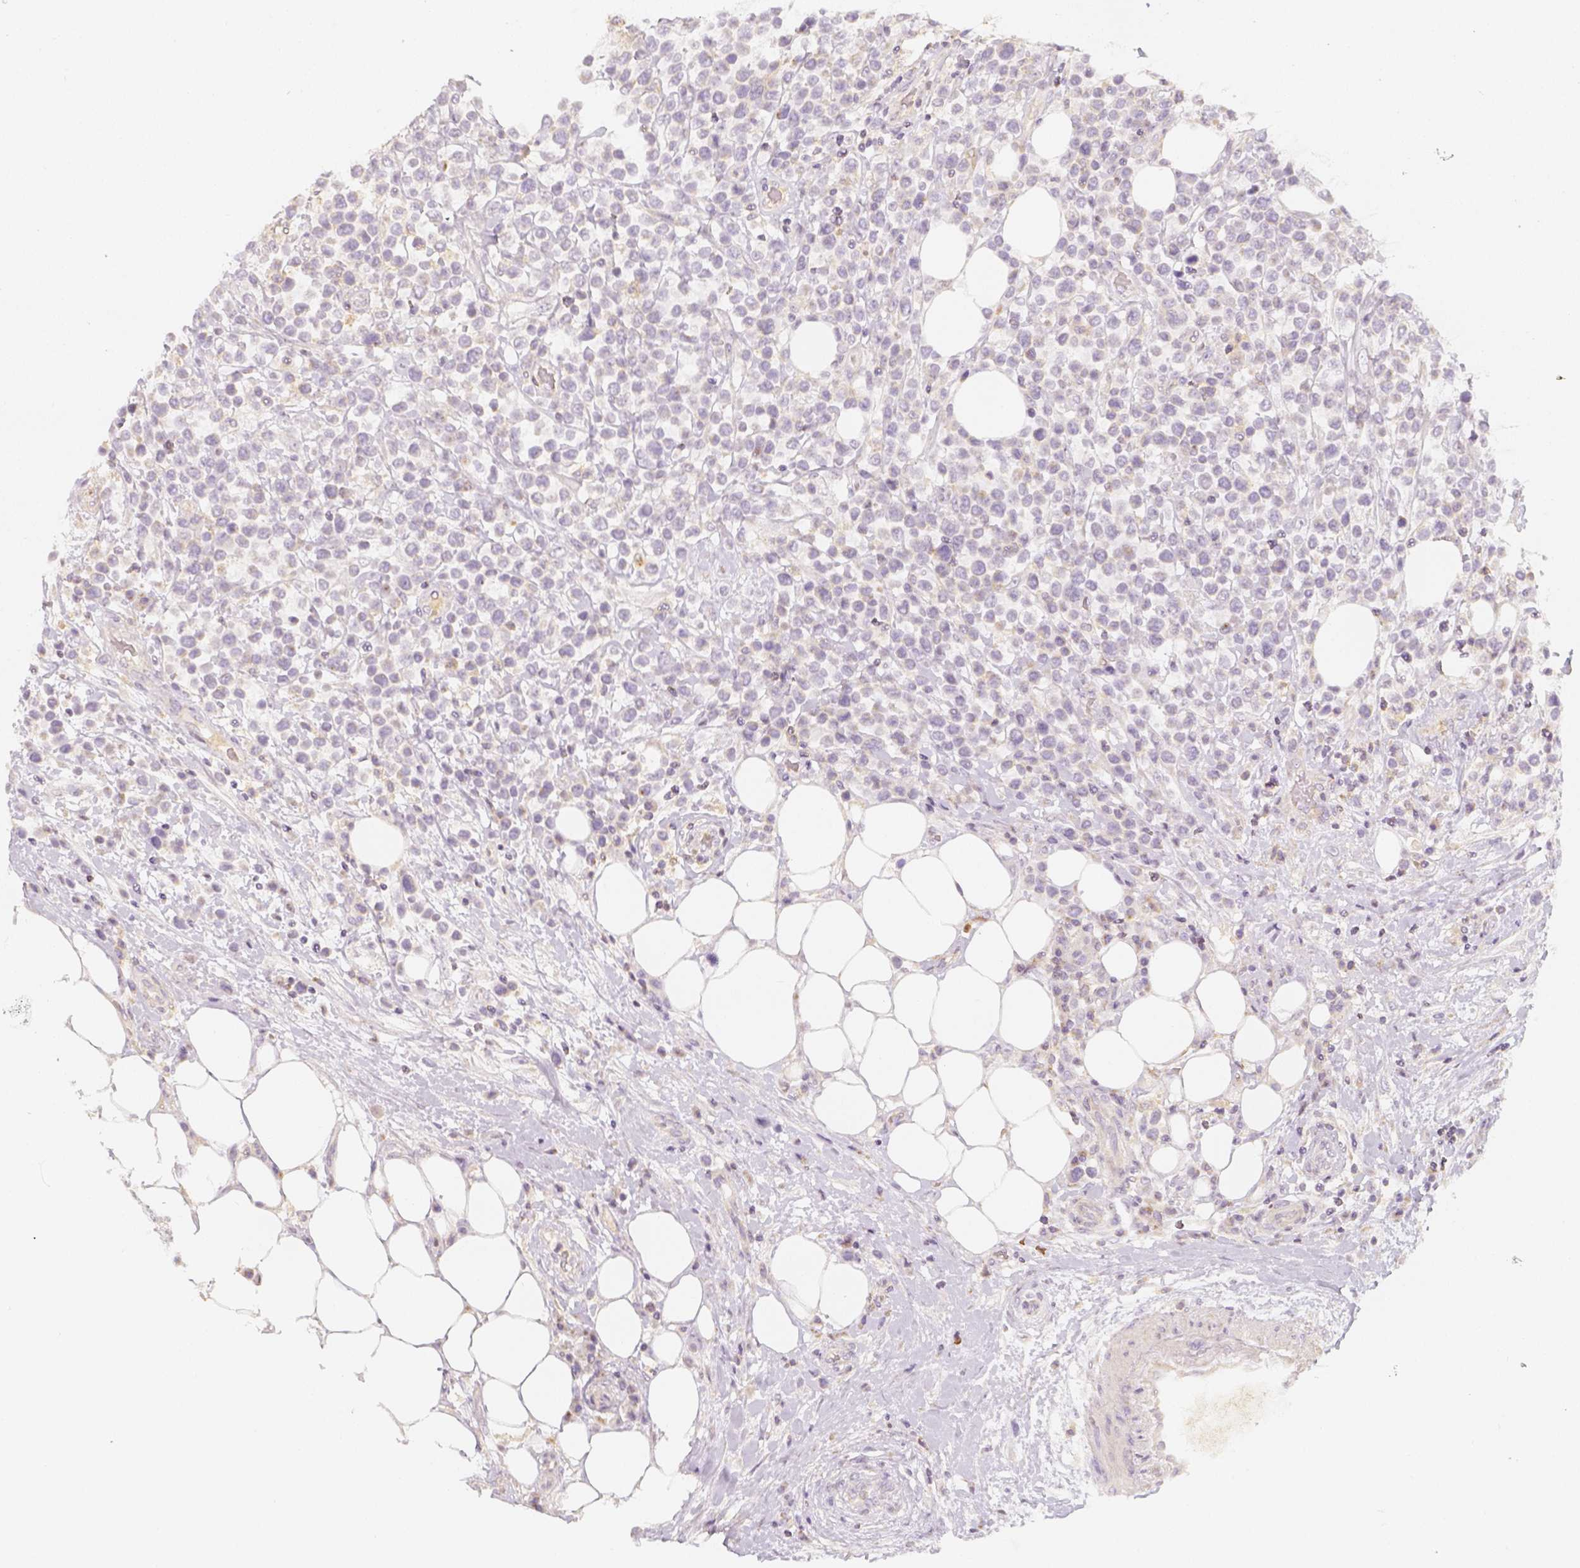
{"staining": {"intensity": "negative", "quantity": "none", "location": "none"}, "tissue": "lymphoma", "cell_type": "Tumor cells", "image_type": "cancer", "snomed": [{"axis": "morphology", "description": "Malignant lymphoma, non-Hodgkin's type, High grade"}, {"axis": "topography", "description": "Soft tissue"}], "caption": "High-grade malignant lymphoma, non-Hodgkin's type stained for a protein using immunohistochemistry (IHC) demonstrates no staining tumor cells.", "gene": "PTPRJ", "patient": {"sex": "female", "age": 56}}